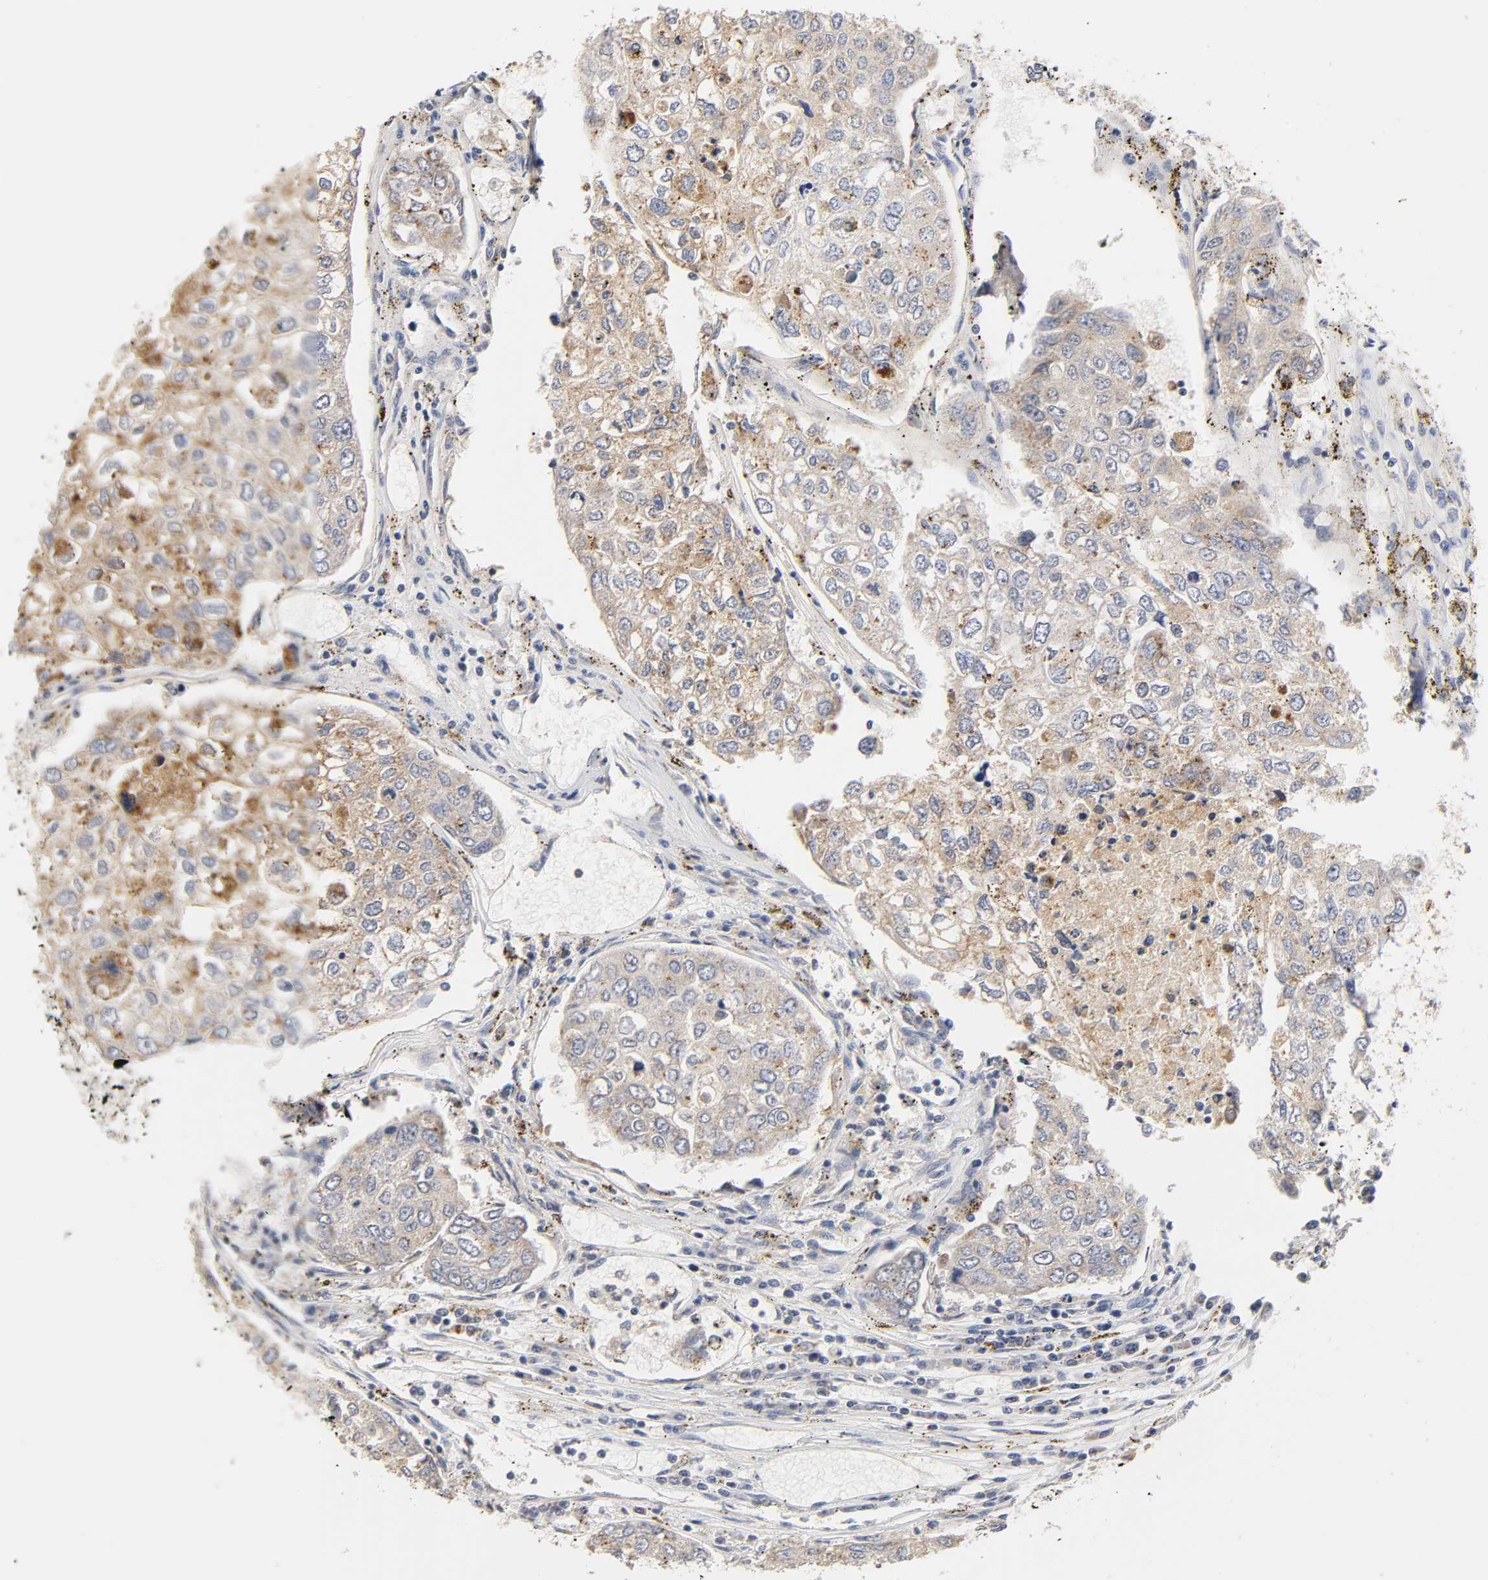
{"staining": {"intensity": "moderate", "quantity": ">75%", "location": "cytoplasmic/membranous"}, "tissue": "urothelial cancer", "cell_type": "Tumor cells", "image_type": "cancer", "snomed": [{"axis": "morphology", "description": "Urothelial carcinoma, High grade"}, {"axis": "topography", "description": "Lymph node"}, {"axis": "topography", "description": "Urinary bladder"}], "caption": "Protein expression analysis of urothelial cancer reveals moderate cytoplasmic/membranous positivity in about >75% of tumor cells. The staining was performed using DAB (3,3'-diaminobenzidine) to visualize the protein expression in brown, while the nuclei were stained in blue with hematoxylin (Magnification: 20x).", "gene": "C17orf75", "patient": {"sex": "male", "age": 51}}